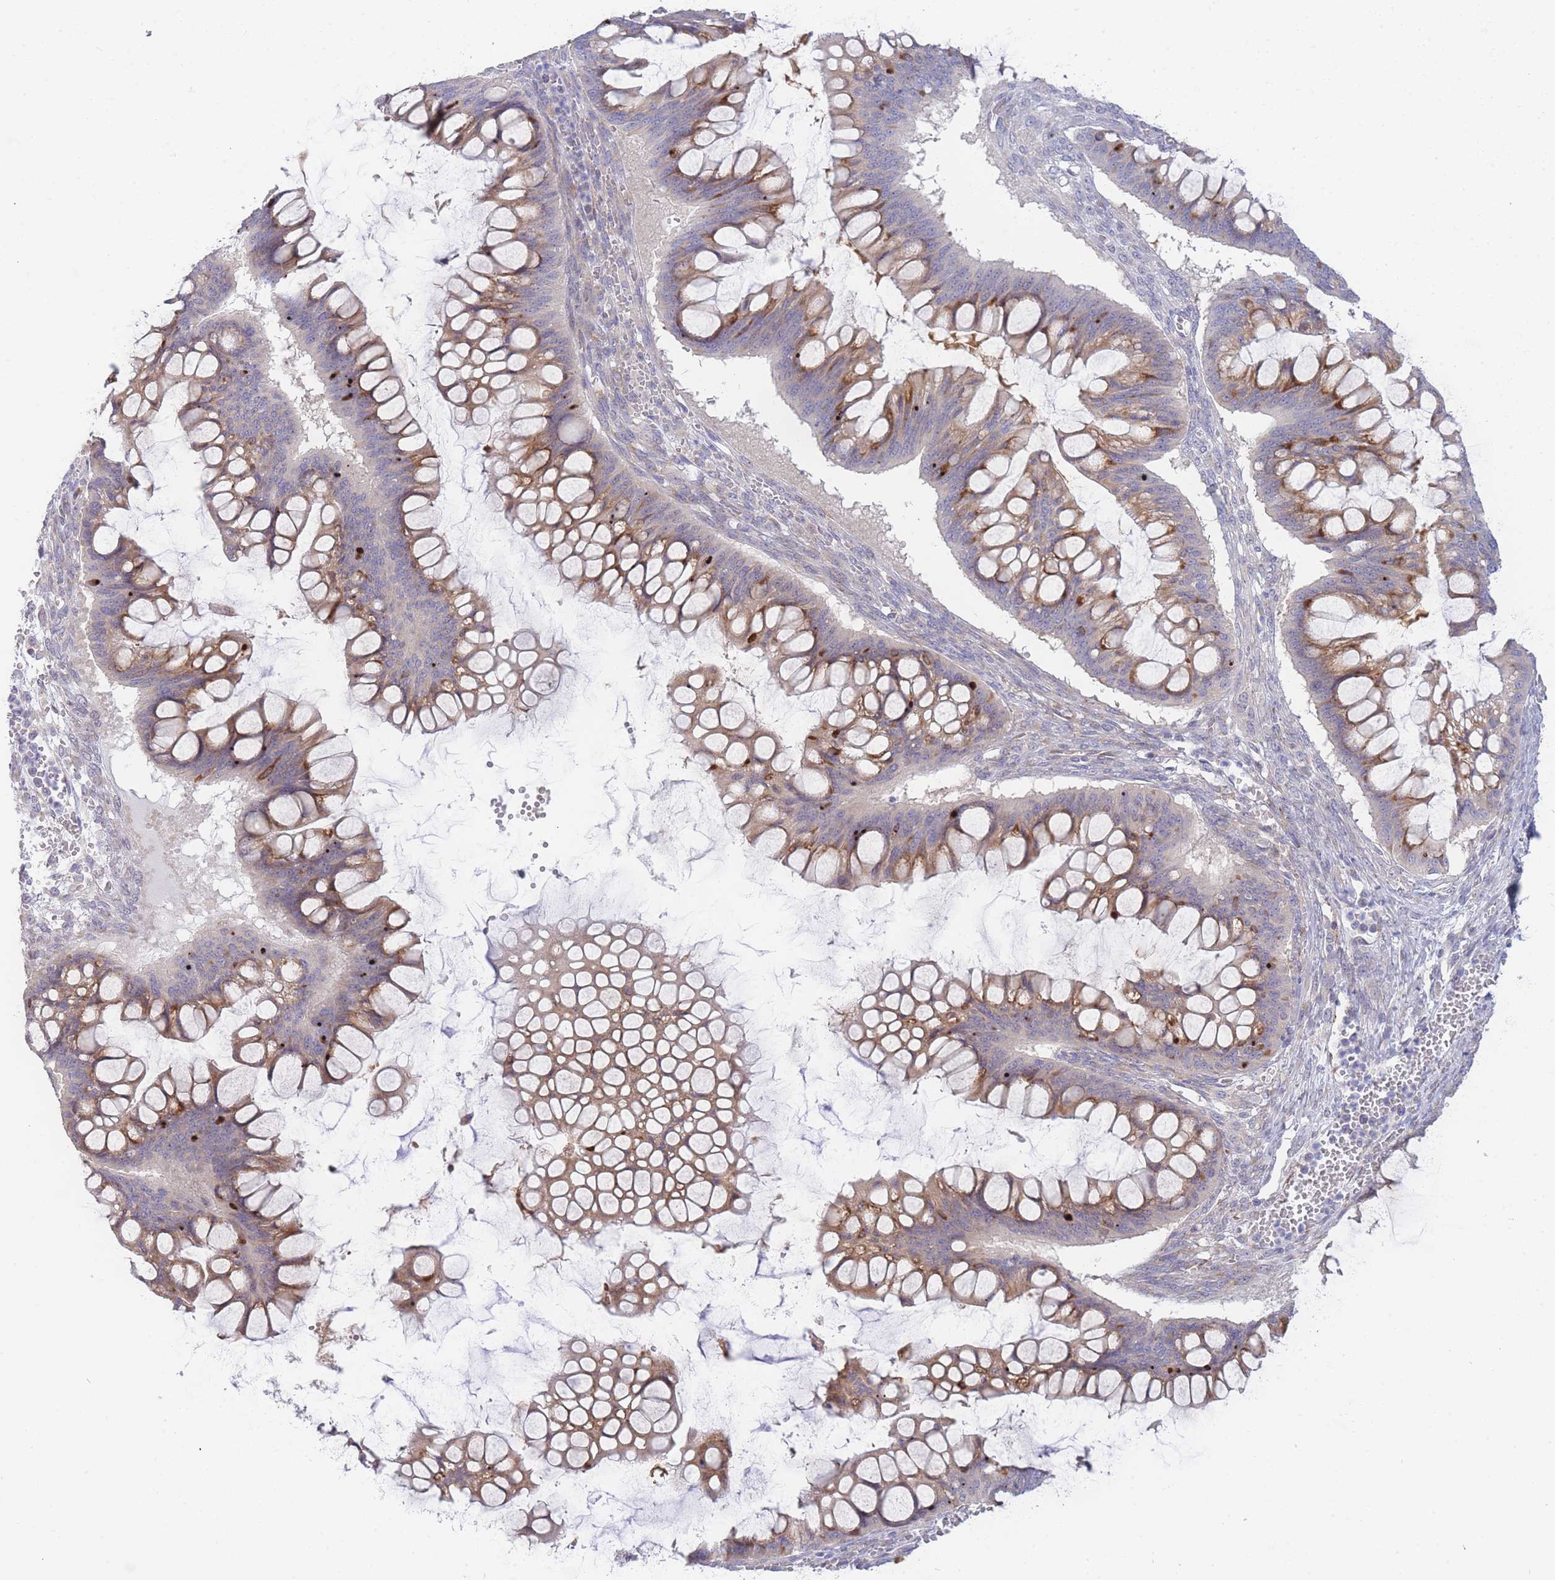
{"staining": {"intensity": "moderate", "quantity": ">75%", "location": "cytoplasmic/membranous"}, "tissue": "ovarian cancer", "cell_type": "Tumor cells", "image_type": "cancer", "snomed": [{"axis": "morphology", "description": "Cystadenocarcinoma, mucinous, NOS"}, {"axis": "topography", "description": "Ovary"}], "caption": "IHC image of neoplastic tissue: ovarian cancer (mucinous cystadenocarcinoma) stained using immunohistochemistry (IHC) exhibits medium levels of moderate protein expression localized specifically in the cytoplasmic/membranous of tumor cells, appearing as a cytoplasmic/membranous brown color.", "gene": "ZNF510", "patient": {"sex": "female", "age": 73}}